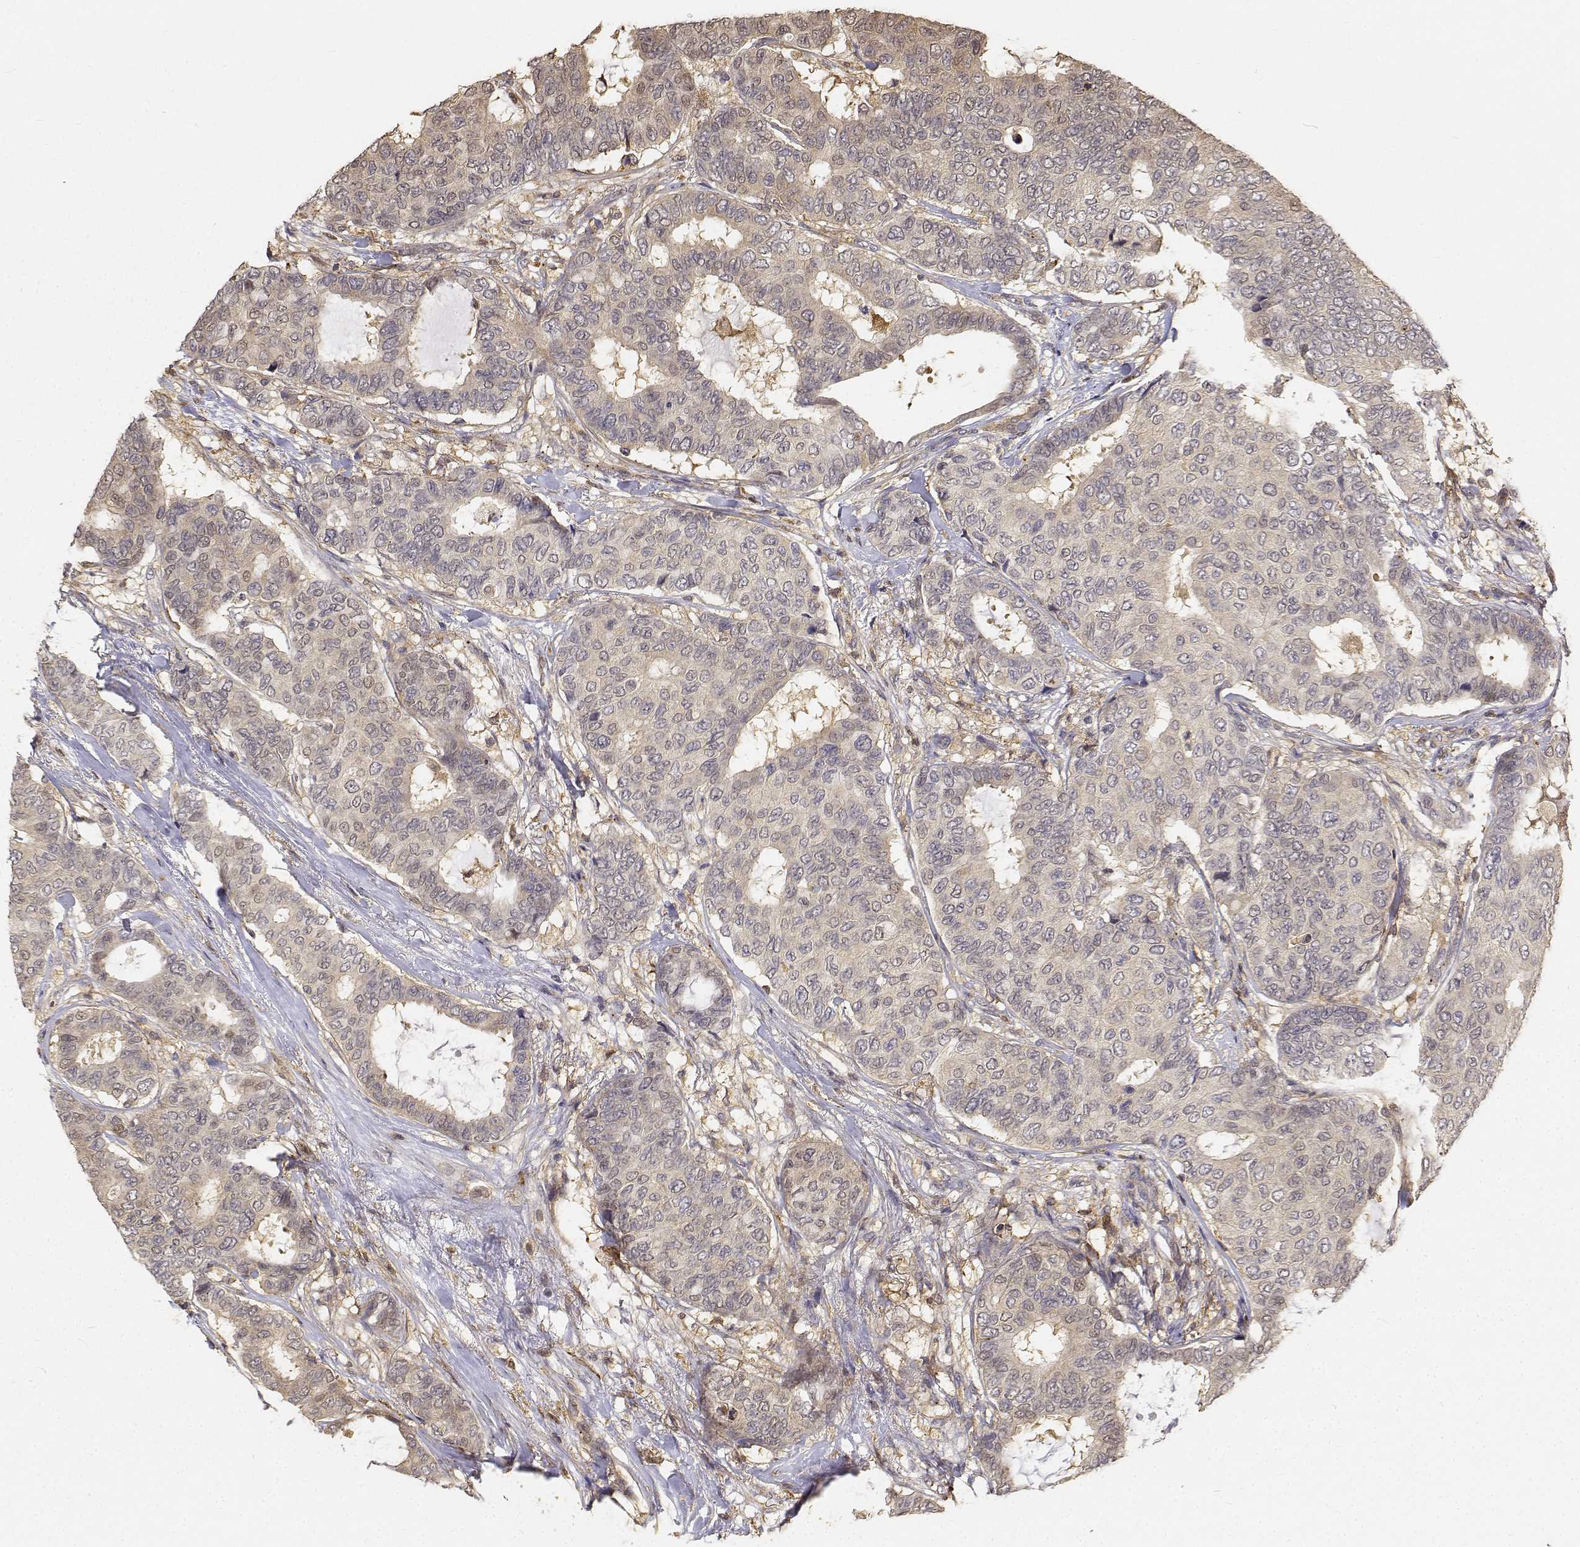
{"staining": {"intensity": "weak", "quantity": "25%-75%", "location": "cytoplasmic/membranous"}, "tissue": "breast cancer", "cell_type": "Tumor cells", "image_type": "cancer", "snomed": [{"axis": "morphology", "description": "Duct carcinoma"}, {"axis": "topography", "description": "Breast"}], "caption": "Breast intraductal carcinoma was stained to show a protein in brown. There is low levels of weak cytoplasmic/membranous positivity in about 25%-75% of tumor cells. (Brightfield microscopy of DAB IHC at high magnification).", "gene": "PCID2", "patient": {"sex": "female", "age": 75}}